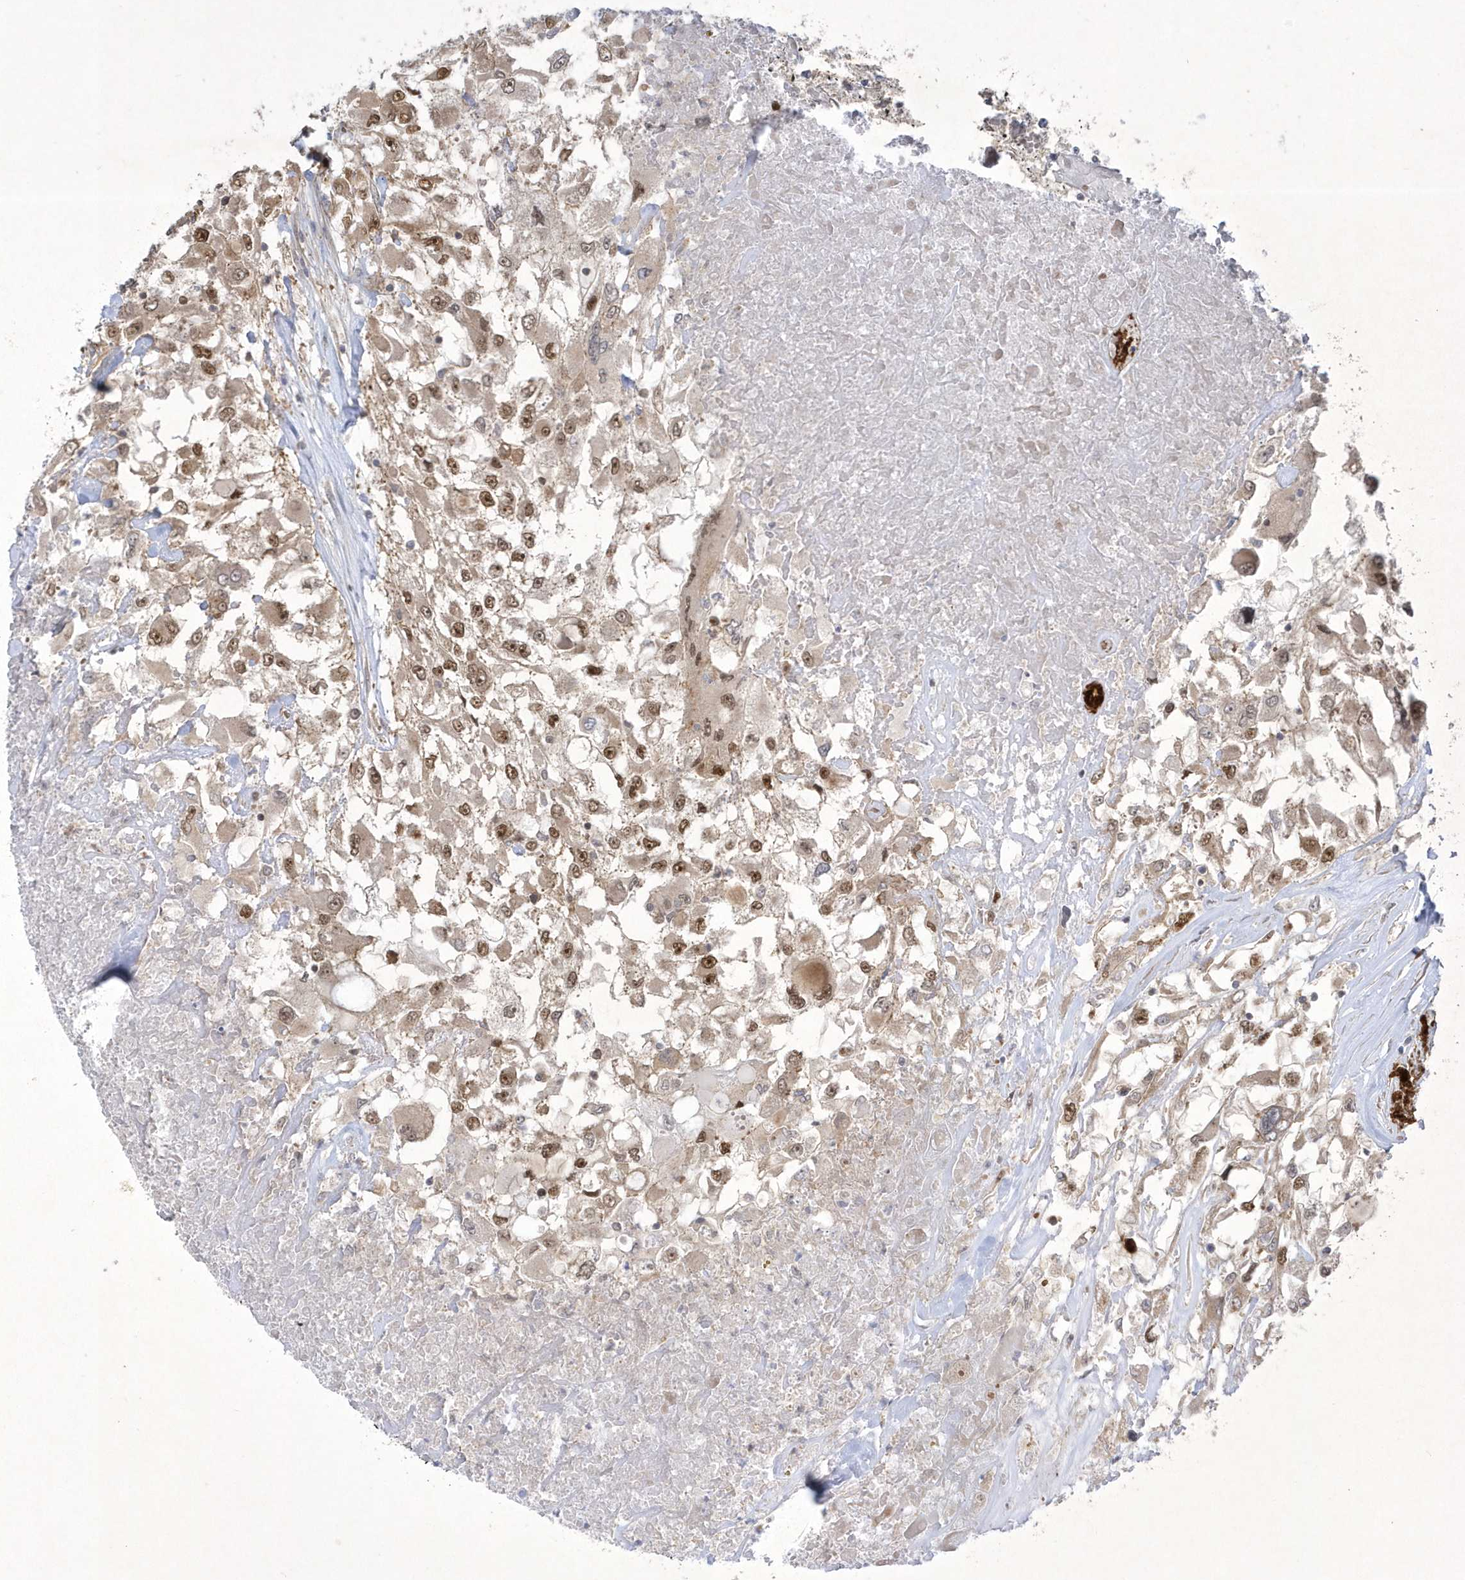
{"staining": {"intensity": "moderate", "quantity": ">75%", "location": "nuclear"}, "tissue": "renal cancer", "cell_type": "Tumor cells", "image_type": "cancer", "snomed": [{"axis": "morphology", "description": "Adenocarcinoma, NOS"}, {"axis": "topography", "description": "Kidney"}], "caption": "Immunohistochemical staining of human renal cancer exhibits medium levels of moderate nuclear protein staining in about >75% of tumor cells.", "gene": "NAF1", "patient": {"sex": "female", "age": 52}}